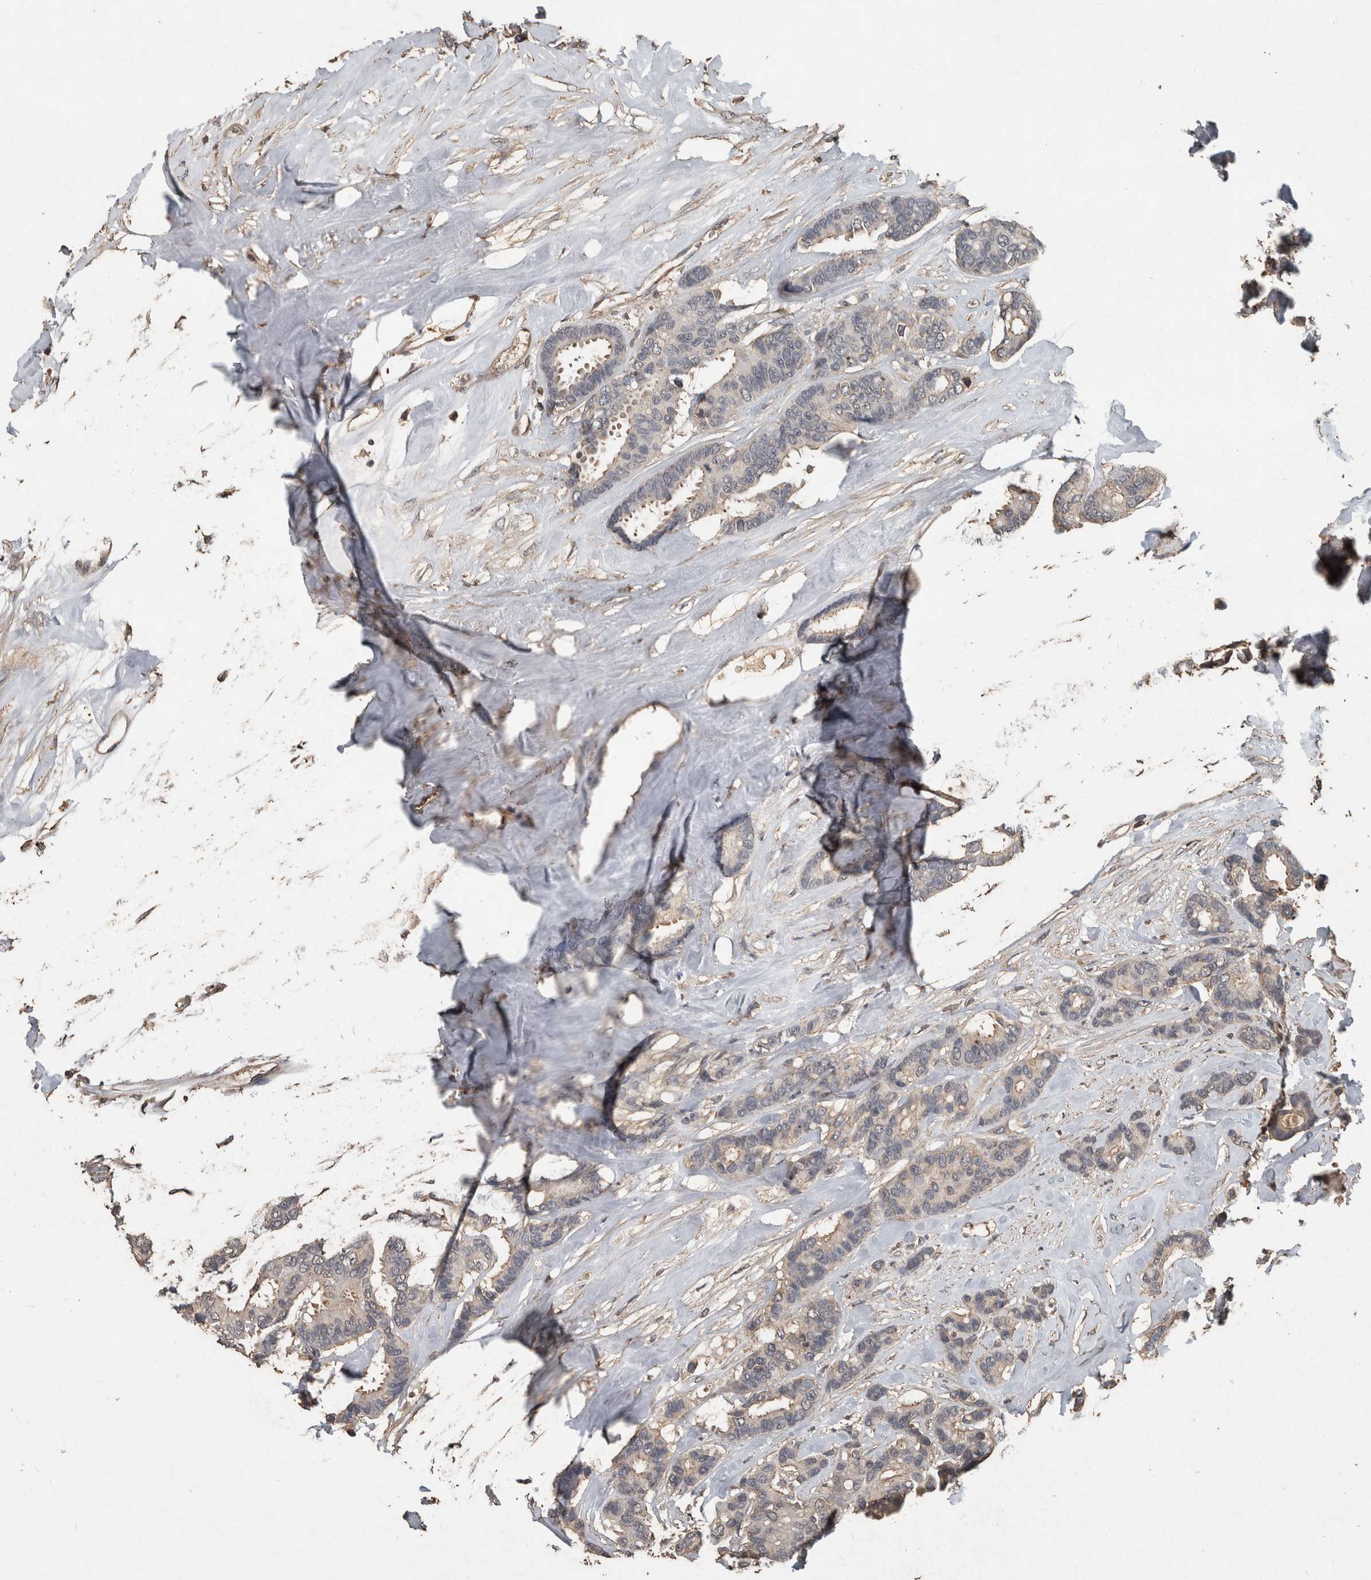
{"staining": {"intensity": "negative", "quantity": "none", "location": "none"}, "tissue": "breast cancer", "cell_type": "Tumor cells", "image_type": "cancer", "snomed": [{"axis": "morphology", "description": "Duct carcinoma"}, {"axis": "topography", "description": "Breast"}], "caption": "Immunohistochemistry of breast intraductal carcinoma displays no positivity in tumor cells. The staining was performed using DAB (3,3'-diaminobenzidine) to visualize the protein expression in brown, while the nuclei were stained in blue with hematoxylin (Magnification: 20x).", "gene": "FGFRL1", "patient": {"sex": "female", "age": 87}}